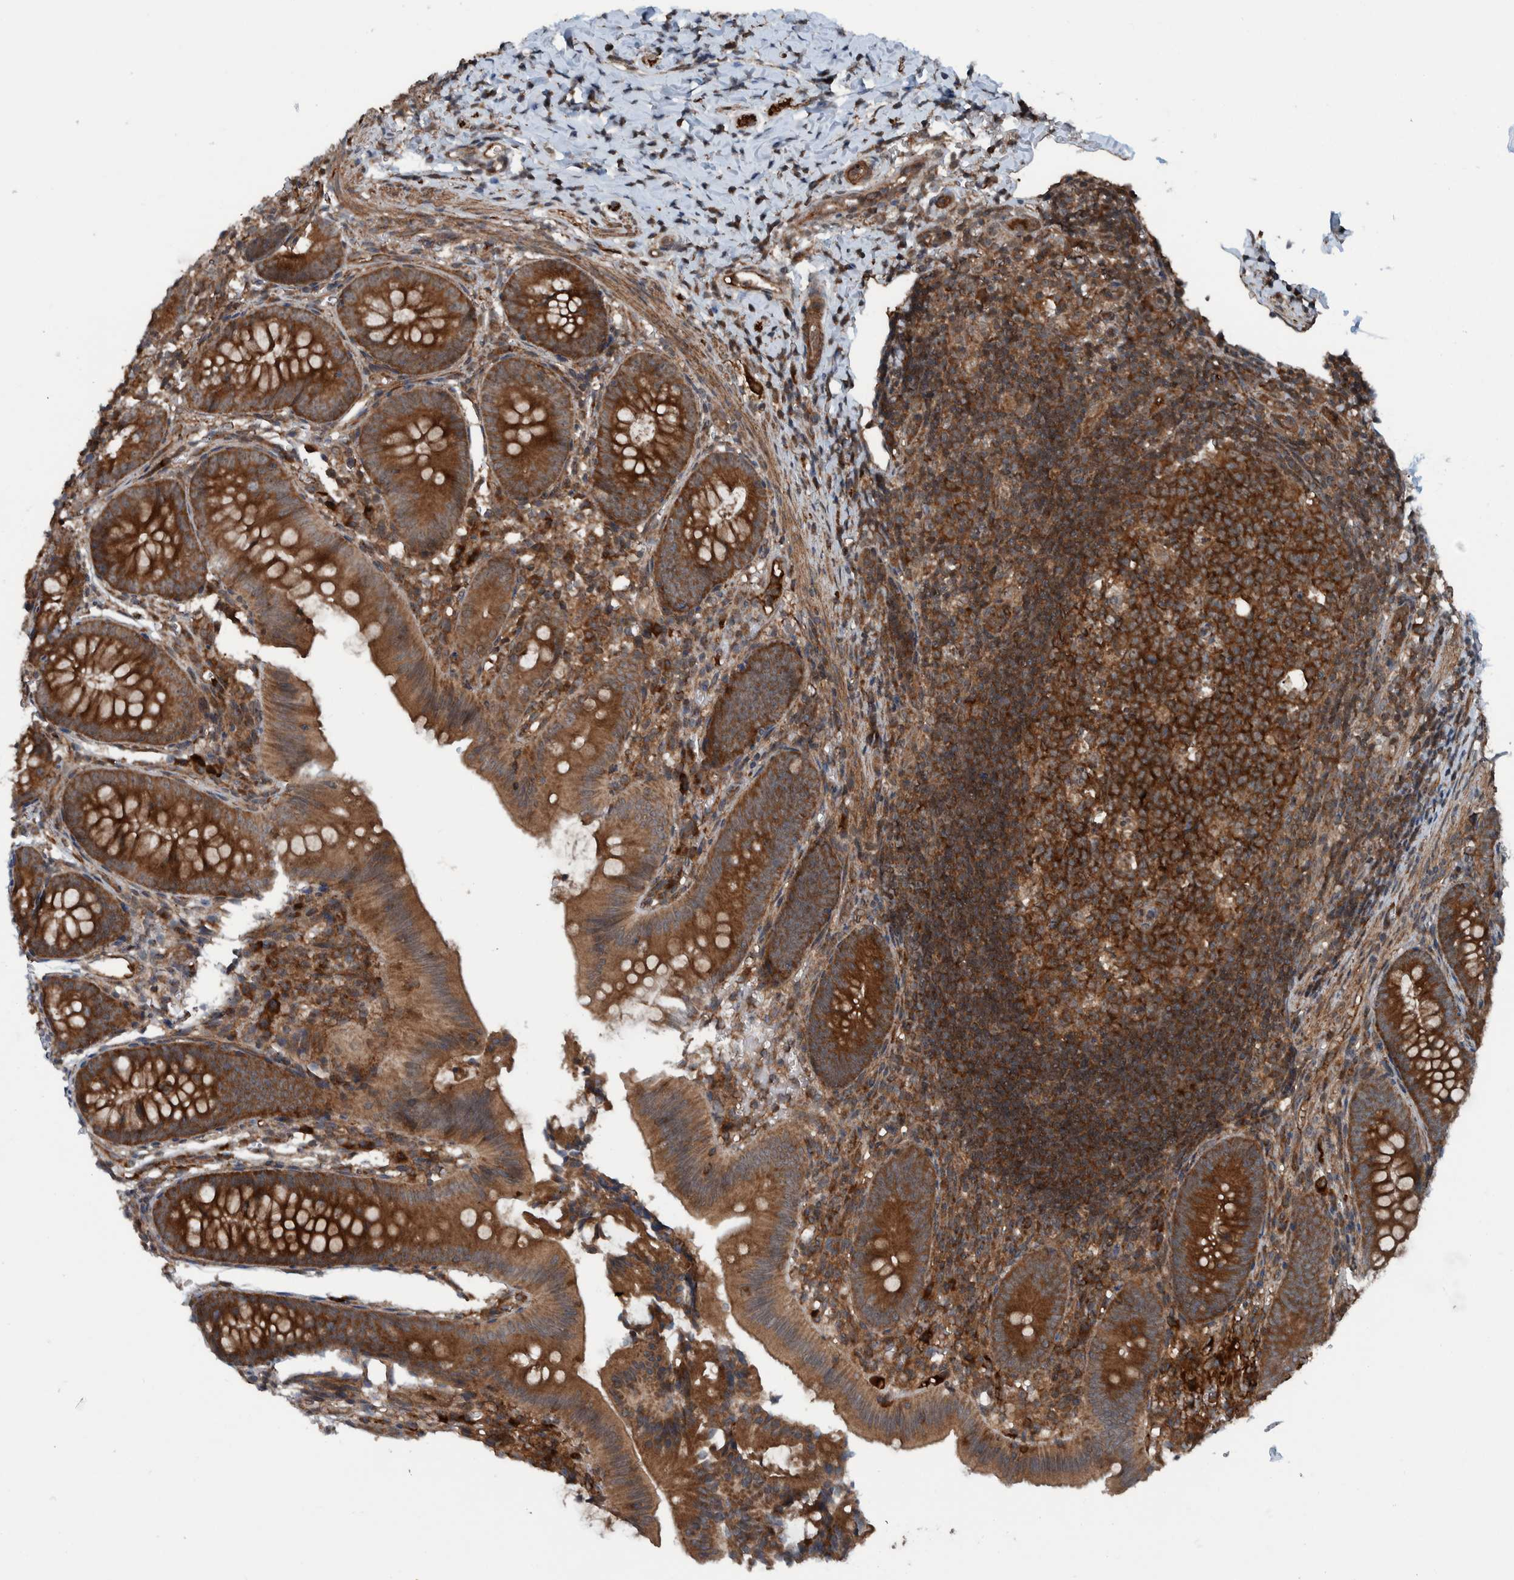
{"staining": {"intensity": "strong", "quantity": ">75%", "location": "cytoplasmic/membranous"}, "tissue": "appendix", "cell_type": "Glandular cells", "image_type": "normal", "snomed": [{"axis": "morphology", "description": "Normal tissue, NOS"}, {"axis": "topography", "description": "Appendix"}], "caption": "Immunohistochemistry staining of benign appendix, which displays high levels of strong cytoplasmic/membranous positivity in about >75% of glandular cells indicating strong cytoplasmic/membranous protein staining. The staining was performed using DAB (brown) for protein detection and nuclei were counterstained in hematoxylin (blue).", "gene": "CUEDC1", "patient": {"sex": "male", "age": 1}}